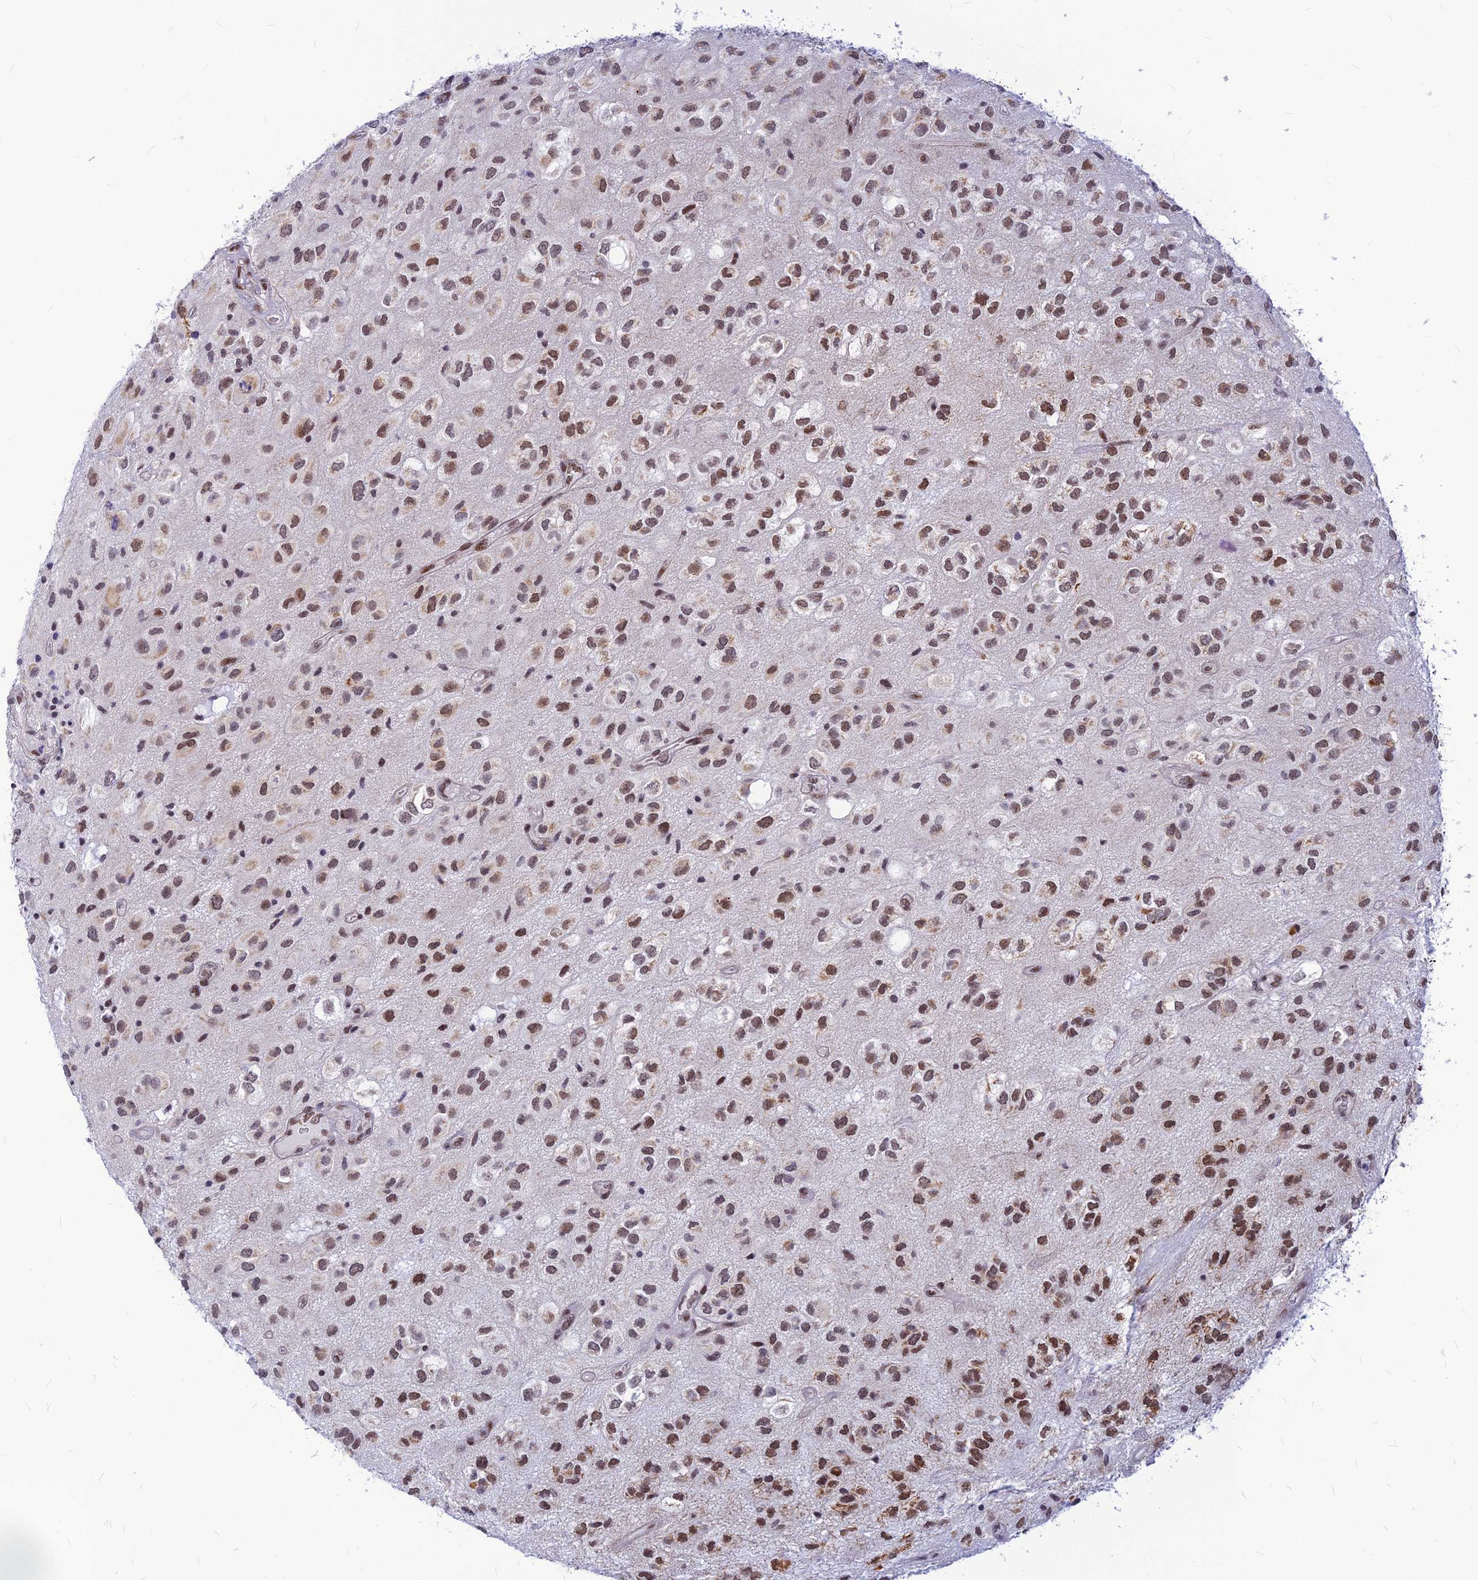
{"staining": {"intensity": "moderate", "quantity": ">75%", "location": "nuclear"}, "tissue": "glioma", "cell_type": "Tumor cells", "image_type": "cancer", "snomed": [{"axis": "morphology", "description": "Glioma, malignant, Low grade"}, {"axis": "topography", "description": "Brain"}], "caption": "Approximately >75% of tumor cells in glioma exhibit moderate nuclear protein staining as visualized by brown immunohistochemical staining.", "gene": "KCTD13", "patient": {"sex": "male", "age": 66}}